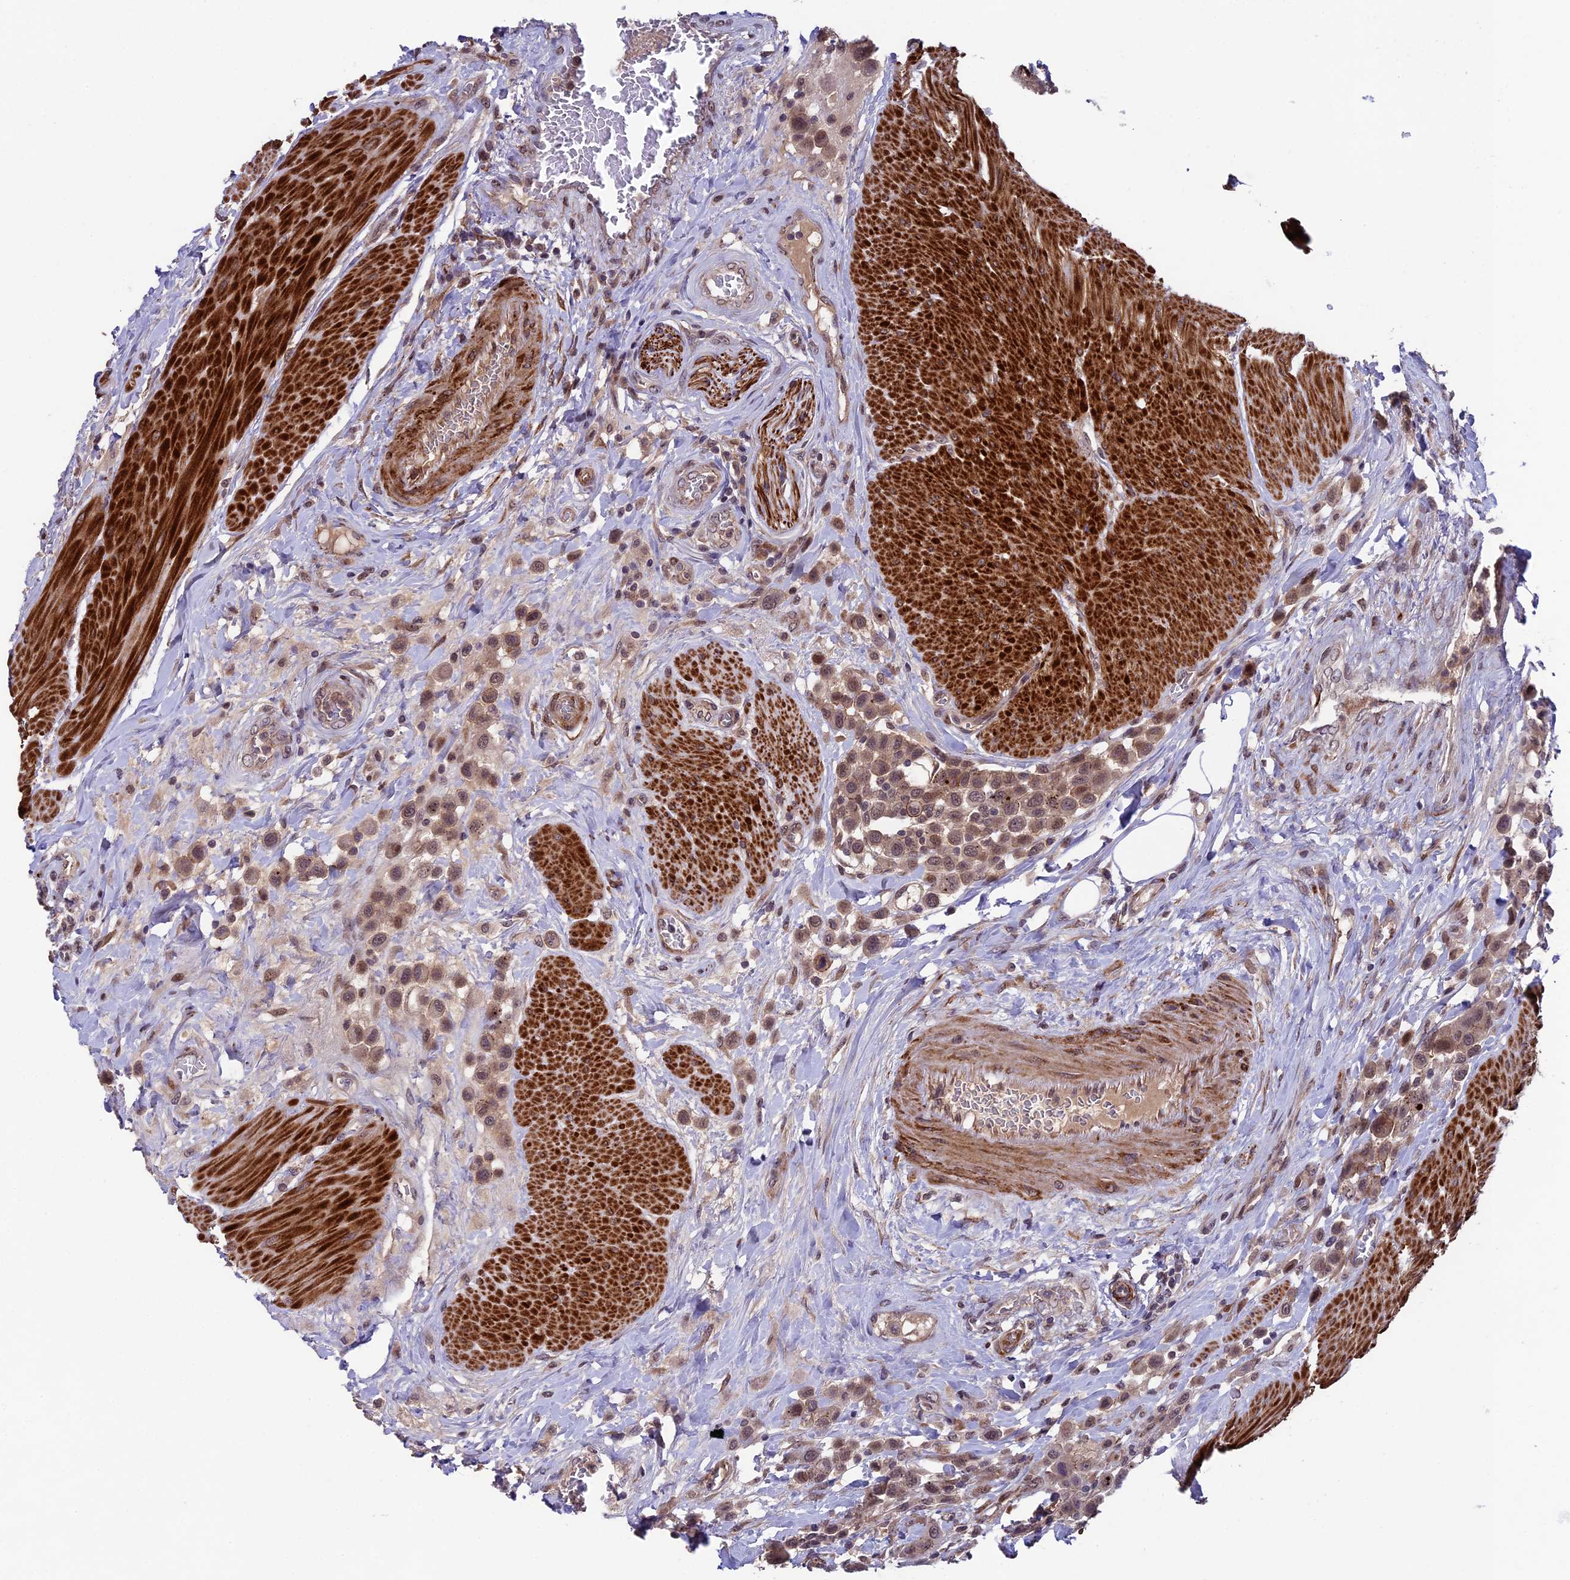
{"staining": {"intensity": "weak", "quantity": ">75%", "location": "cytoplasmic/membranous,nuclear"}, "tissue": "urothelial cancer", "cell_type": "Tumor cells", "image_type": "cancer", "snomed": [{"axis": "morphology", "description": "Urothelial carcinoma, High grade"}, {"axis": "topography", "description": "Urinary bladder"}], "caption": "A low amount of weak cytoplasmic/membranous and nuclear positivity is appreciated in about >75% of tumor cells in urothelial cancer tissue.", "gene": "SIPA1L3", "patient": {"sex": "male", "age": 50}}